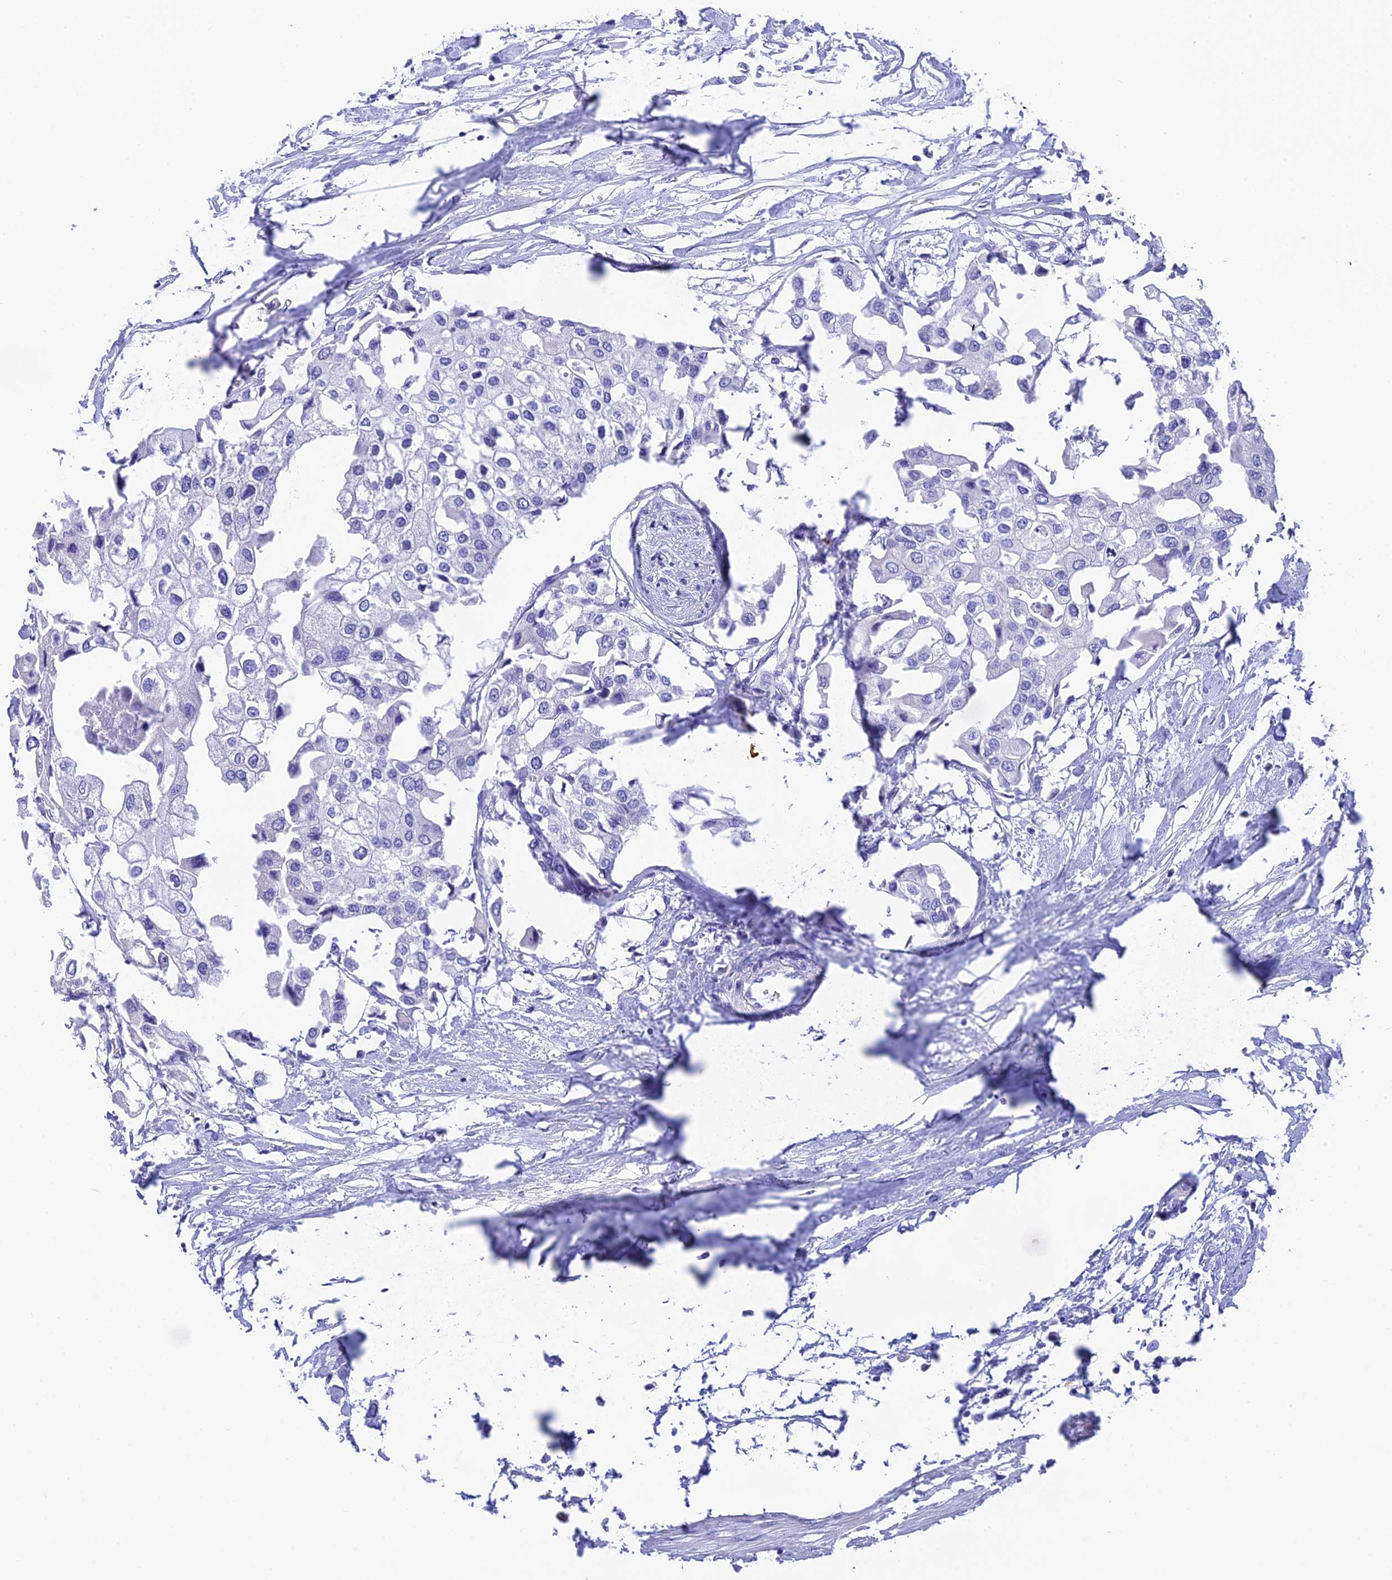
{"staining": {"intensity": "negative", "quantity": "none", "location": "none"}, "tissue": "urothelial cancer", "cell_type": "Tumor cells", "image_type": "cancer", "snomed": [{"axis": "morphology", "description": "Urothelial carcinoma, High grade"}, {"axis": "topography", "description": "Urinary bladder"}], "caption": "IHC of human urothelial cancer exhibits no staining in tumor cells.", "gene": "KDELR3", "patient": {"sex": "male", "age": 64}}